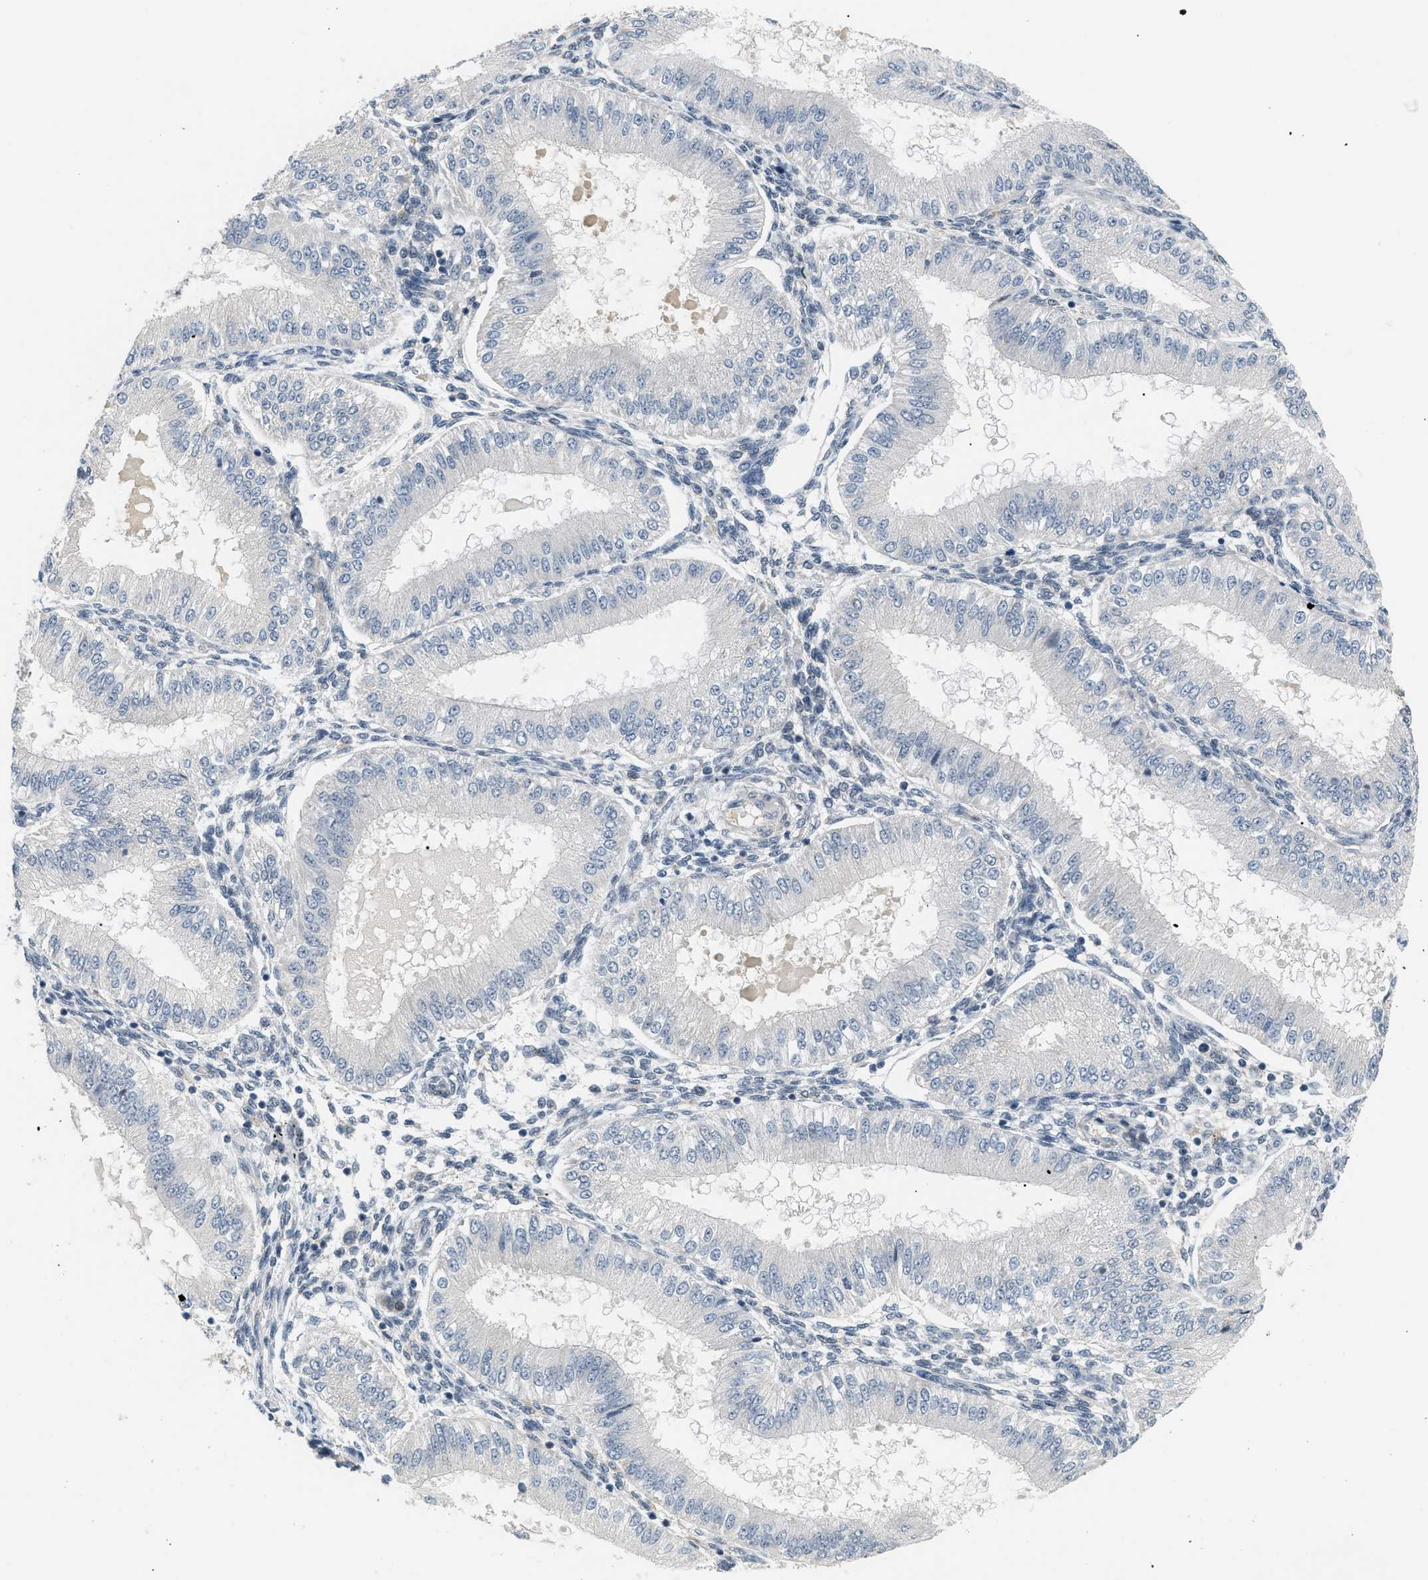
{"staining": {"intensity": "negative", "quantity": "none", "location": "none"}, "tissue": "endometrium", "cell_type": "Cells in endometrial stroma", "image_type": "normal", "snomed": [{"axis": "morphology", "description": "Normal tissue, NOS"}, {"axis": "topography", "description": "Endometrium"}], "caption": "This photomicrograph is of normal endometrium stained with immunohistochemistry (IHC) to label a protein in brown with the nuclei are counter-stained blue. There is no staining in cells in endometrial stroma.", "gene": "MZF1", "patient": {"sex": "female", "age": 39}}